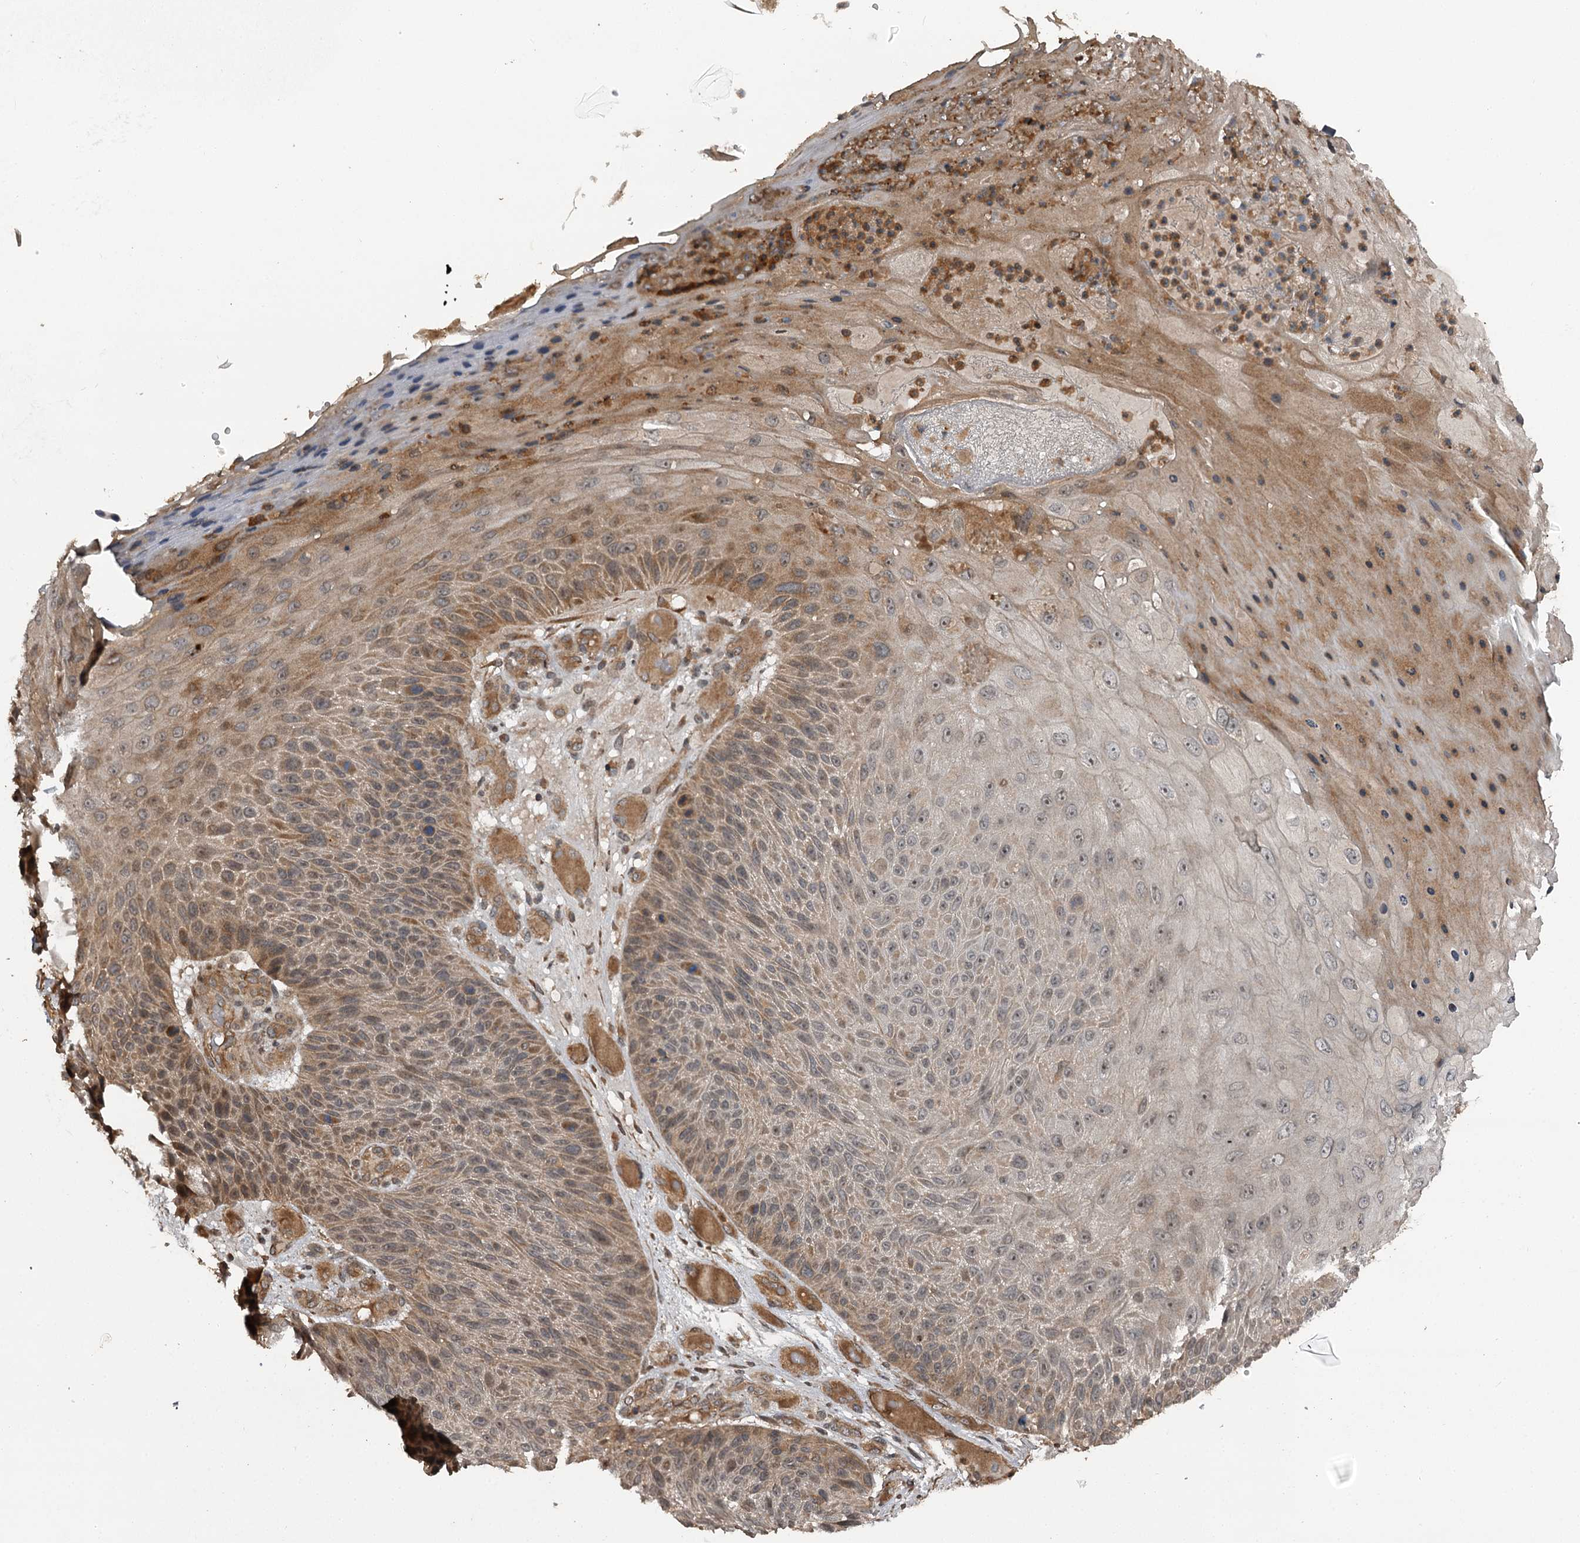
{"staining": {"intensity": "moderate", "quantity": ">75%", "location": "cytoplasmic/membranous"}, "tissue": "skin cancer", "cell_type": "Tumor cells", "image_type": "cancer", "snomed": [{"axis": "morphology", "description": "Squamous cell carcinoma, NOS"}, {"axis": "topography", "description": "Skin"}], "caption": "Skin cancer (squamous cell carcinoma) tissue demonstrates moderate cytoplasmic/membranous expression in approximately >75% of tumor cells, visualized by immunohistochemistry.", "gene": "RAB21", "patient": {"sex": "female", "age": 88}}